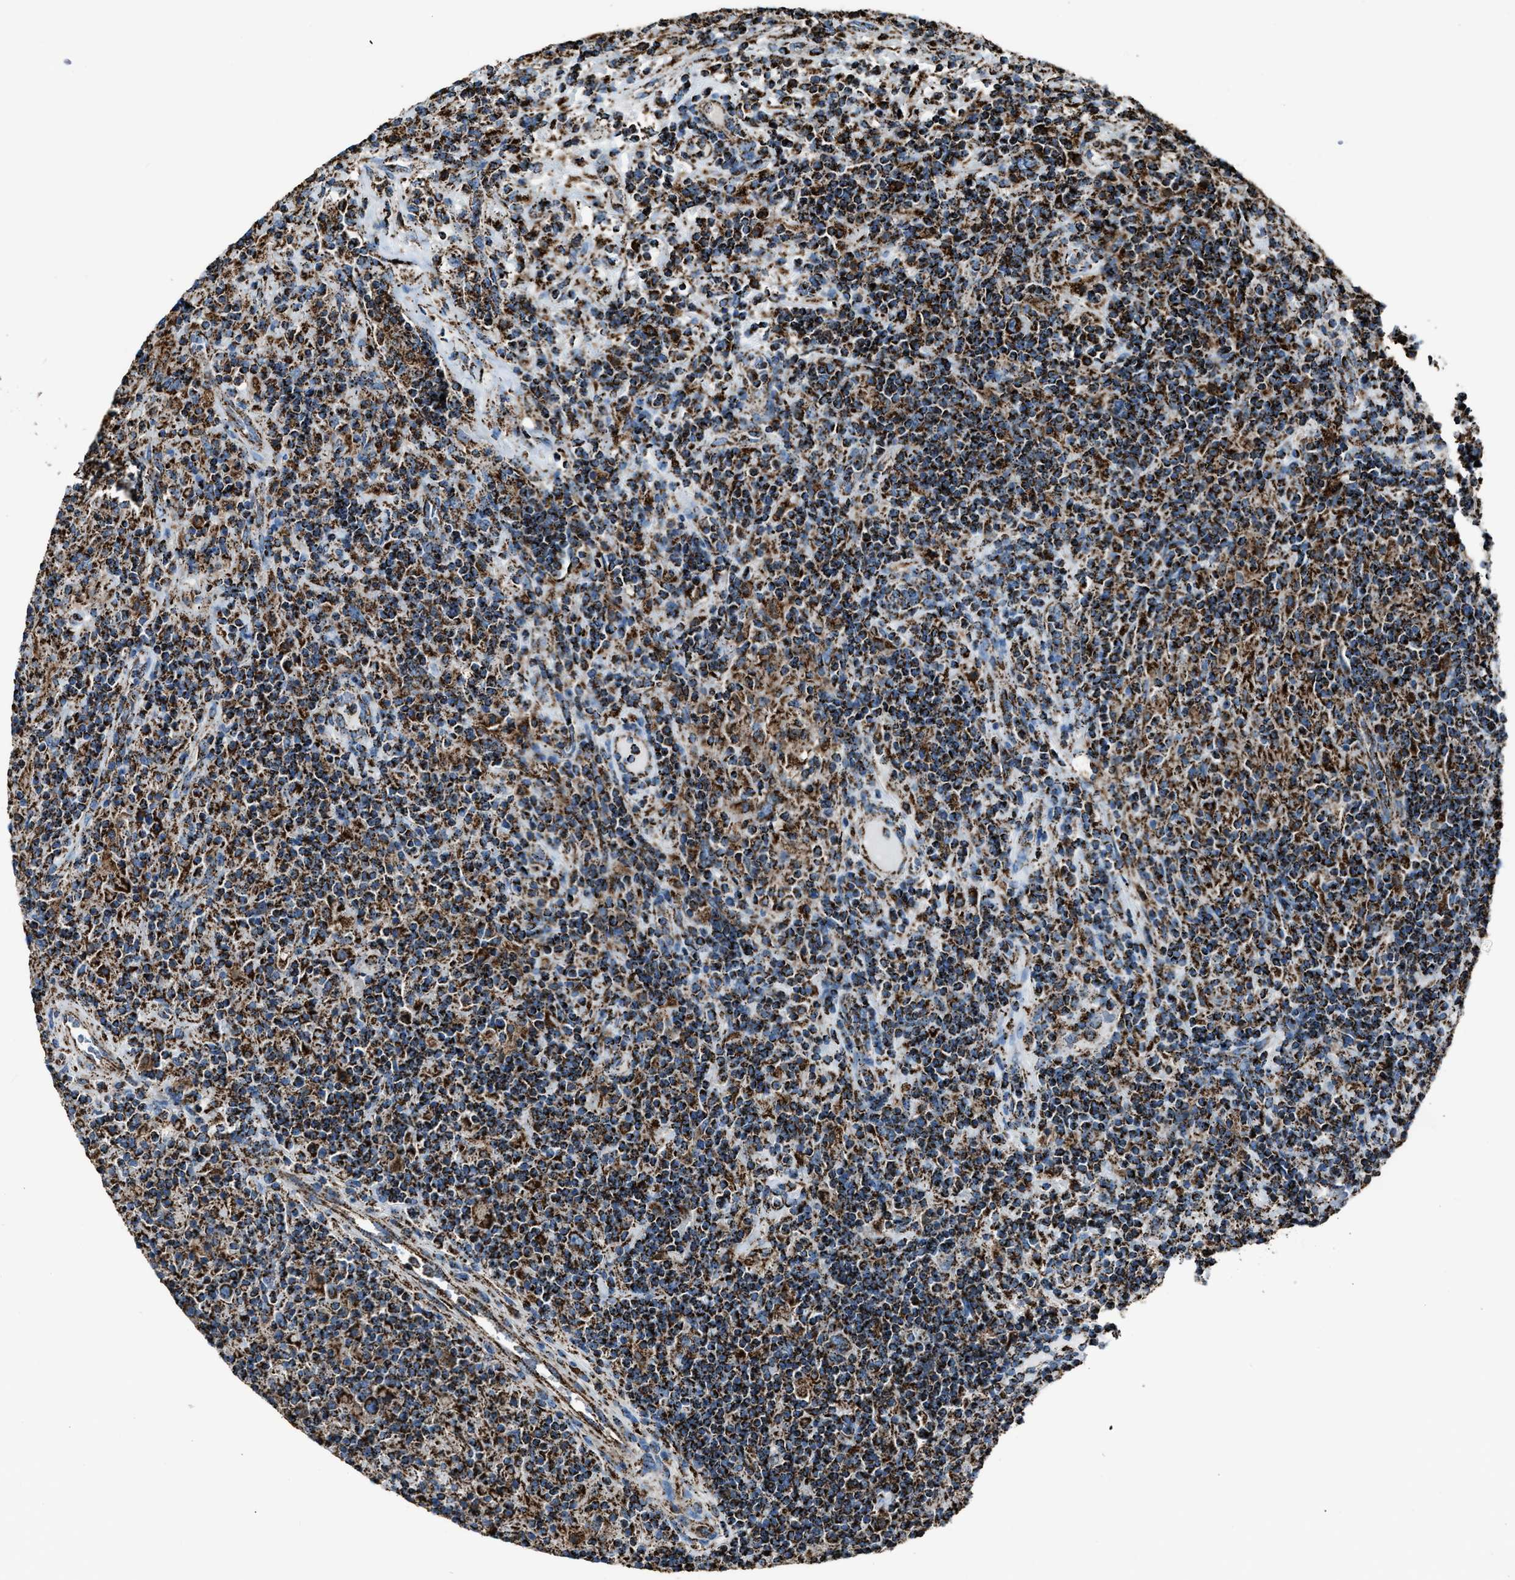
{"staining": {"intensity": "strong", "quantity": ">75%", "location": "cytoplasmic/membranous"}, "tissue": "lymphoma", "cell_type": "Tumor cells", "image_type": "cancer", "snomed": [{"axis": "morphology", "description": "Hodgkin's disease, NOS"}, {"axis": "topography", "description": "Lymph node"}], "caption": "Protein staining exhibits strong cytoplasmic/membranous positivity in approximately >75% of tumor cells in lymphoma. (IHC, brightfield microscopy, high magnification).", "gene": "MDH2", "patient": {"sex": "male", "age": 70}}